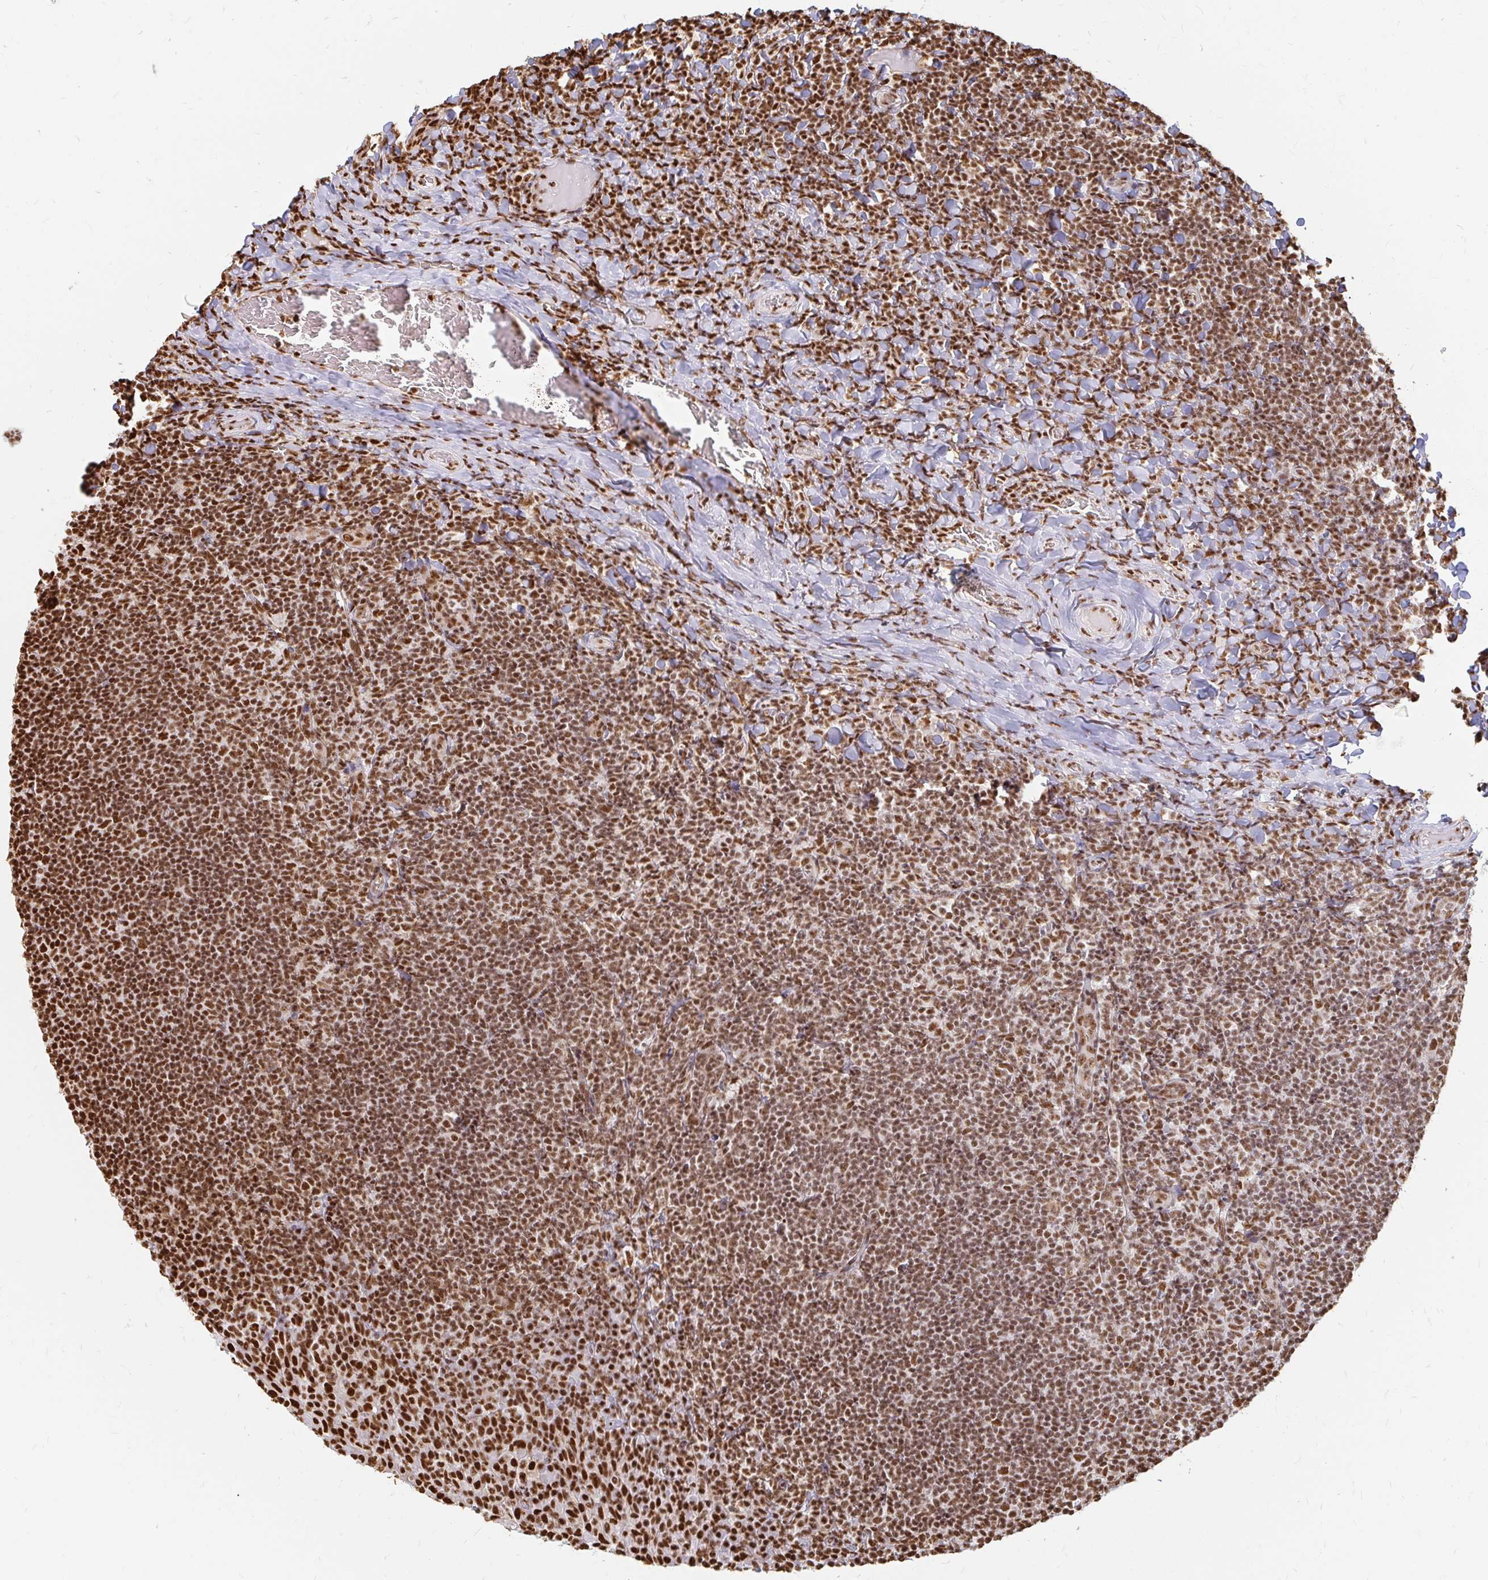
{"staining": {"intensity": "strong", "quantity": ">75%", "location": "nuclear"}, "tissue": "tonsil", "cell_type": "Germinal center cells", "image_type": "normal", "snomed": [{"axis": "morphology", "description": "Normal tissue, NOS"}, {"axis": "topography", "description": "Tonsil"}], "caption": "A brown stain shows strong nuclear expression of a protein in germinal center cells of benign tonsil. (DAB (3,3'-diaminobenzidine) IHC with brightfield microscopy, high magnification).", "gene": "HNRNPU", "patient": {"sex": "female", "age": 10}}